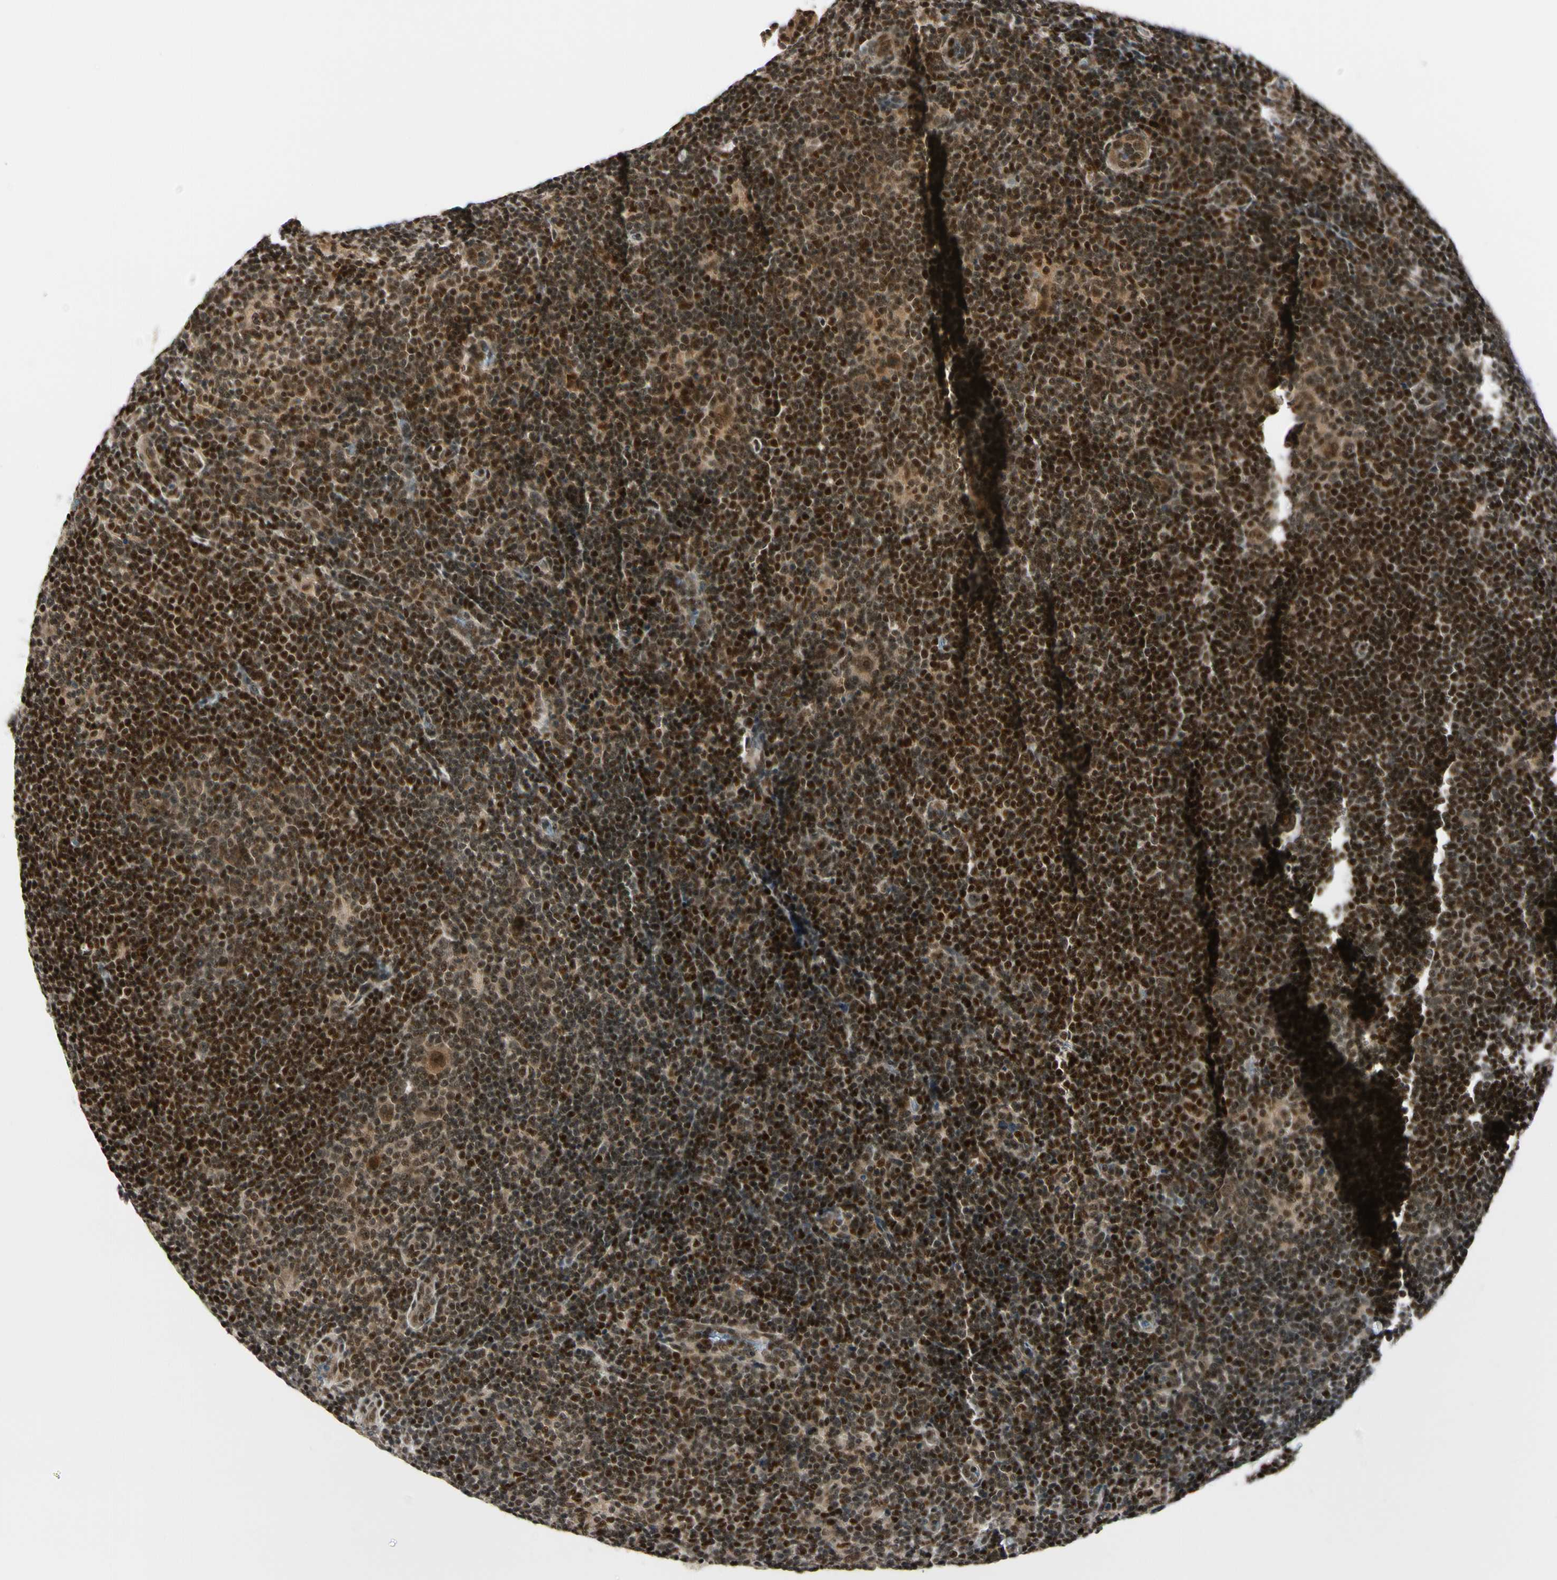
{"staining": {"intensity": "strong", "quantity": ">75%", "location": "cytoplasmic/membranous,nuclear"}, "tissue": "lymphoma", "cell_type": "Tumor cells", "image_type": "cancer", "snomed": [{"axis": "morphology", "description": "Hodgkin's disease, NOS"}, {"axis": "topography", "description": "Lymph node"}], "caption": "The micrograph displays immunohistochemical staining of Hodgkin's disease. There is strong cytoplasmic/membranous and nuclear staining is appreciated in approximately >75% of tumor cells.", "gene": "DAXX", "patient": {"sex": "female", "age": 57}}